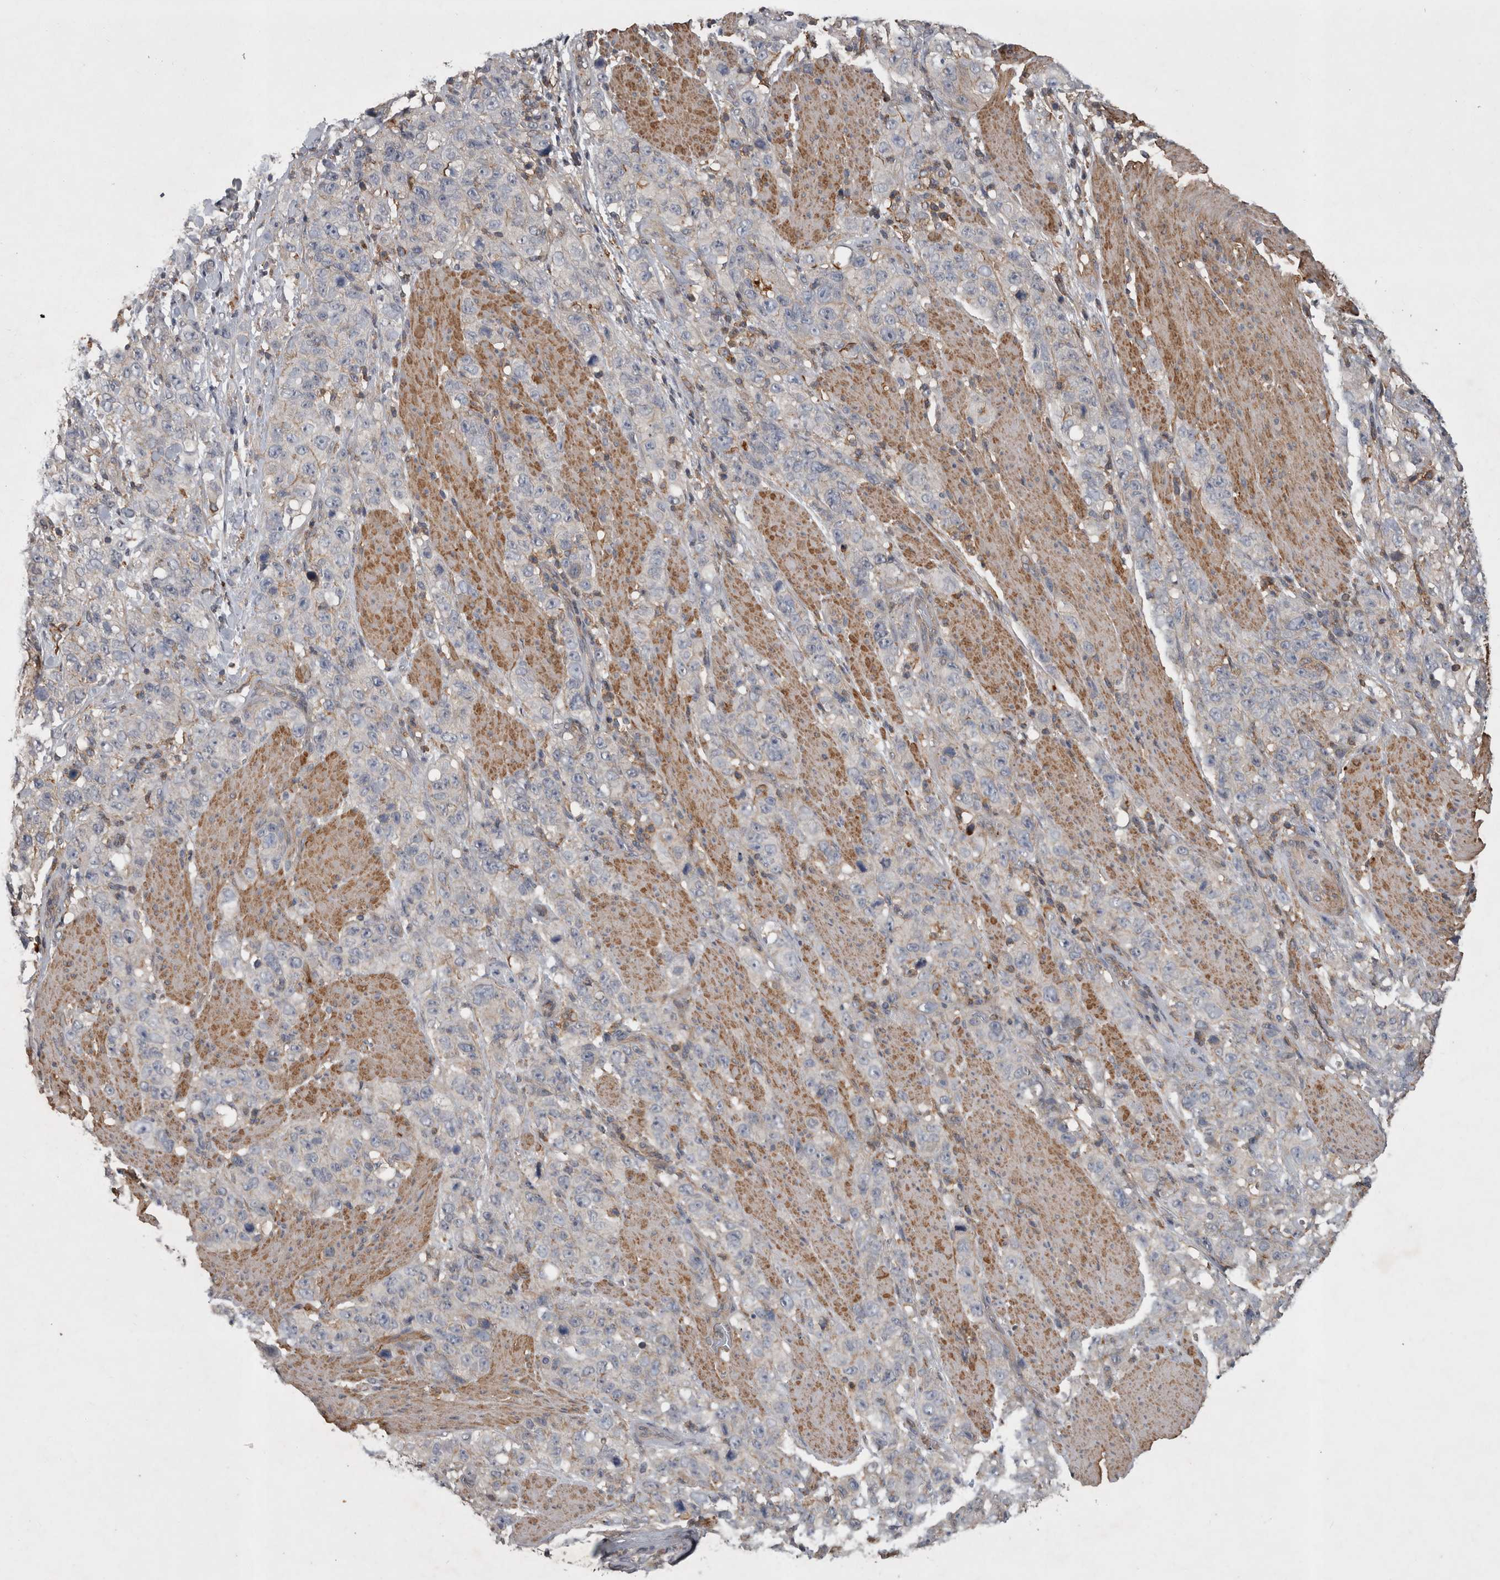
{"staining": {"intensity": "negative", "quantity": "none", "location": "none"}, "tissue": "stomach cancer", "cell_type": "Tumor cells", "image_type": "cancer", "snomed": [{"axis": "morphology", "description": "Adenocarcinoma, NOS"}, {"axis": "topography", "description": "Stomach"}], "caption": "Tumor cells show no significant positivity in stomach cancer.", "gene": "SPATA48", "patient": {"sex": "male", "age": 48}}